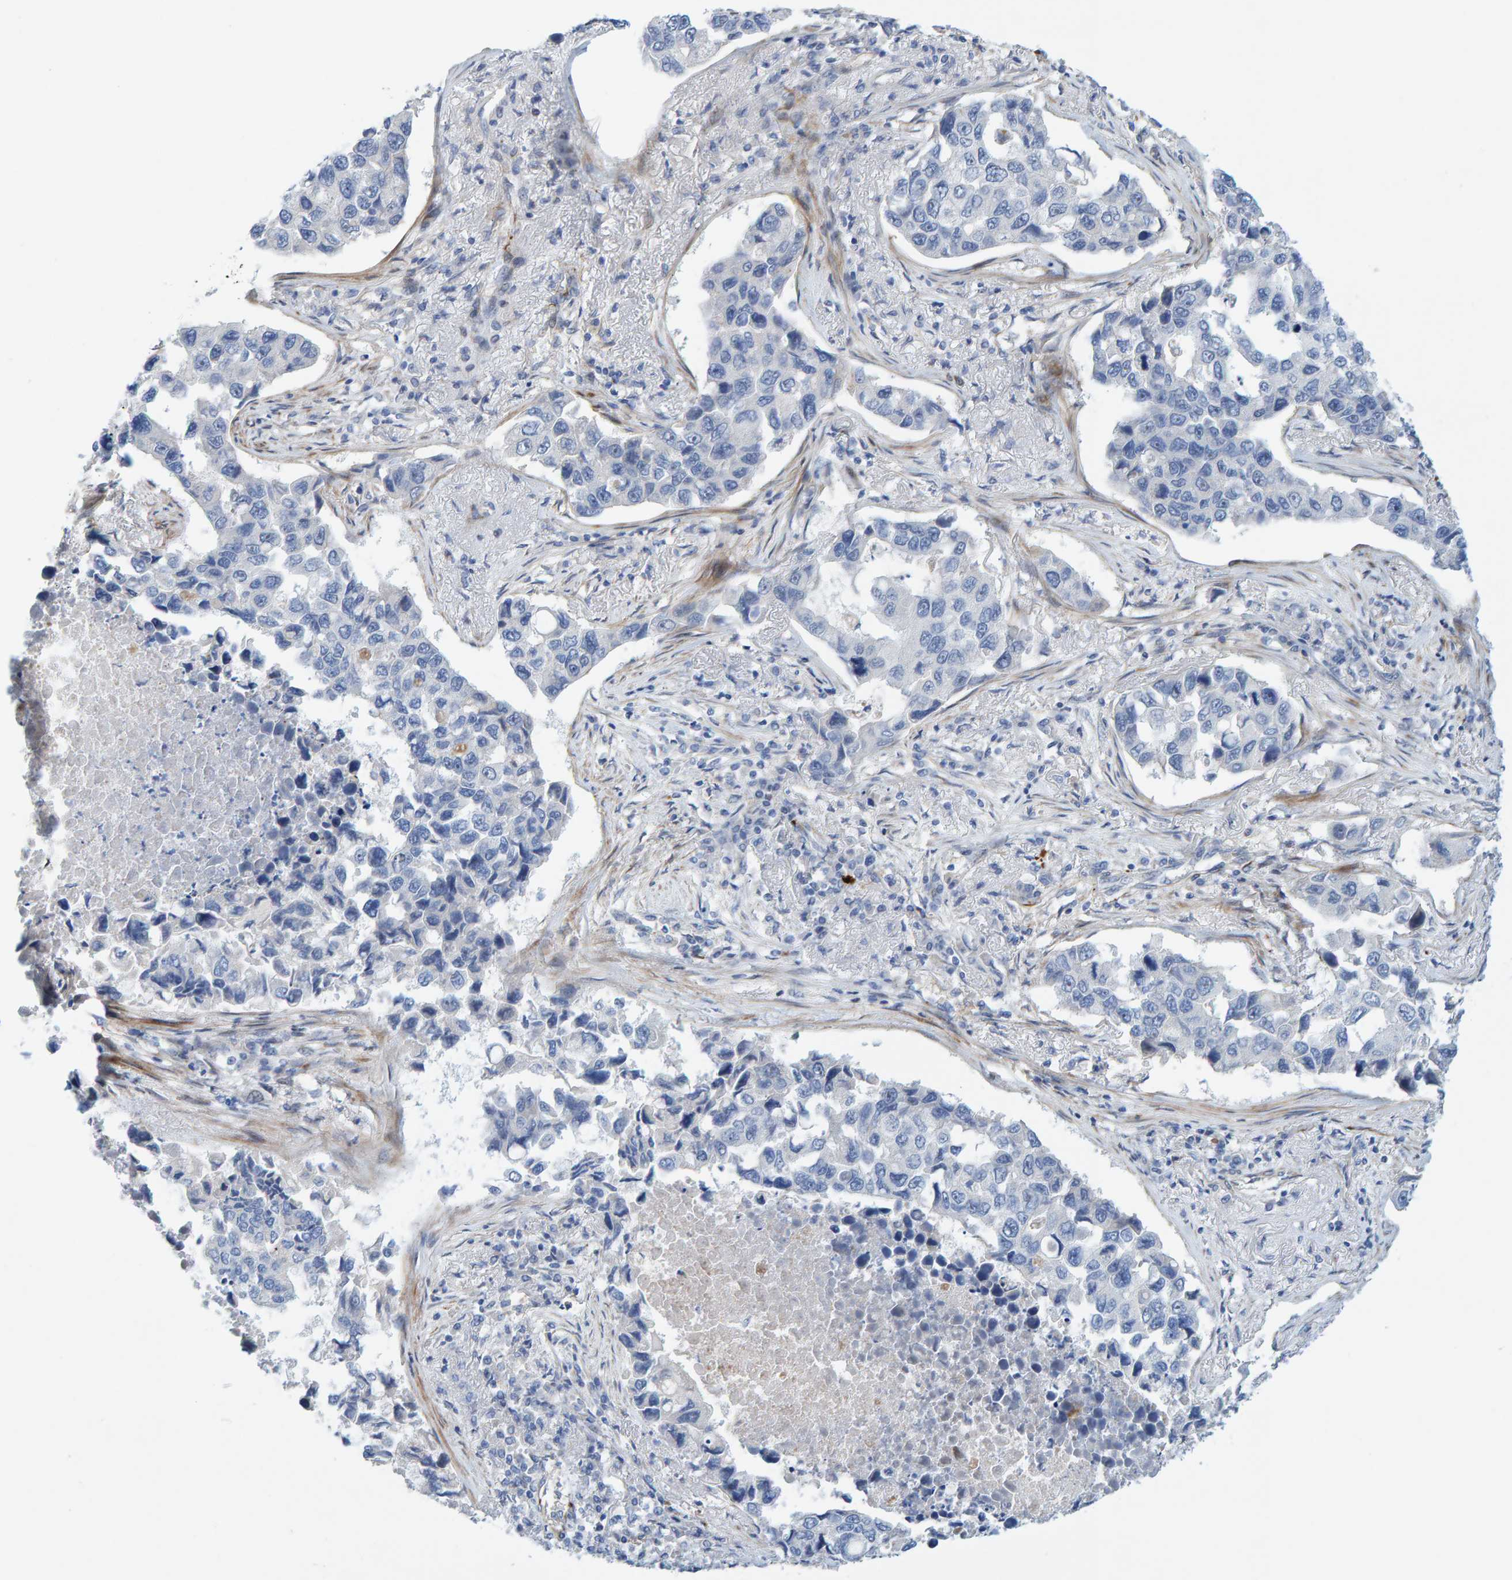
{"staining": {"intensity": "negative", "quantity": "none", "location": "none"}, "tissue": "lung cancer", "cell_type": "Tumor cells", "image_type": "cancer", "snomed": [{"axis": "morphology", "description": "Adenocarcinoma, NOS"}, {"axis": "topography", "description": "Lung"}], "caption": "This is a micrograph of immunohistochemistry (IHC) staining of lung cancer, which shows no expression in tumor cells.", "gene": "POLG2", "patient": {"sex": "male", "age": 64}}